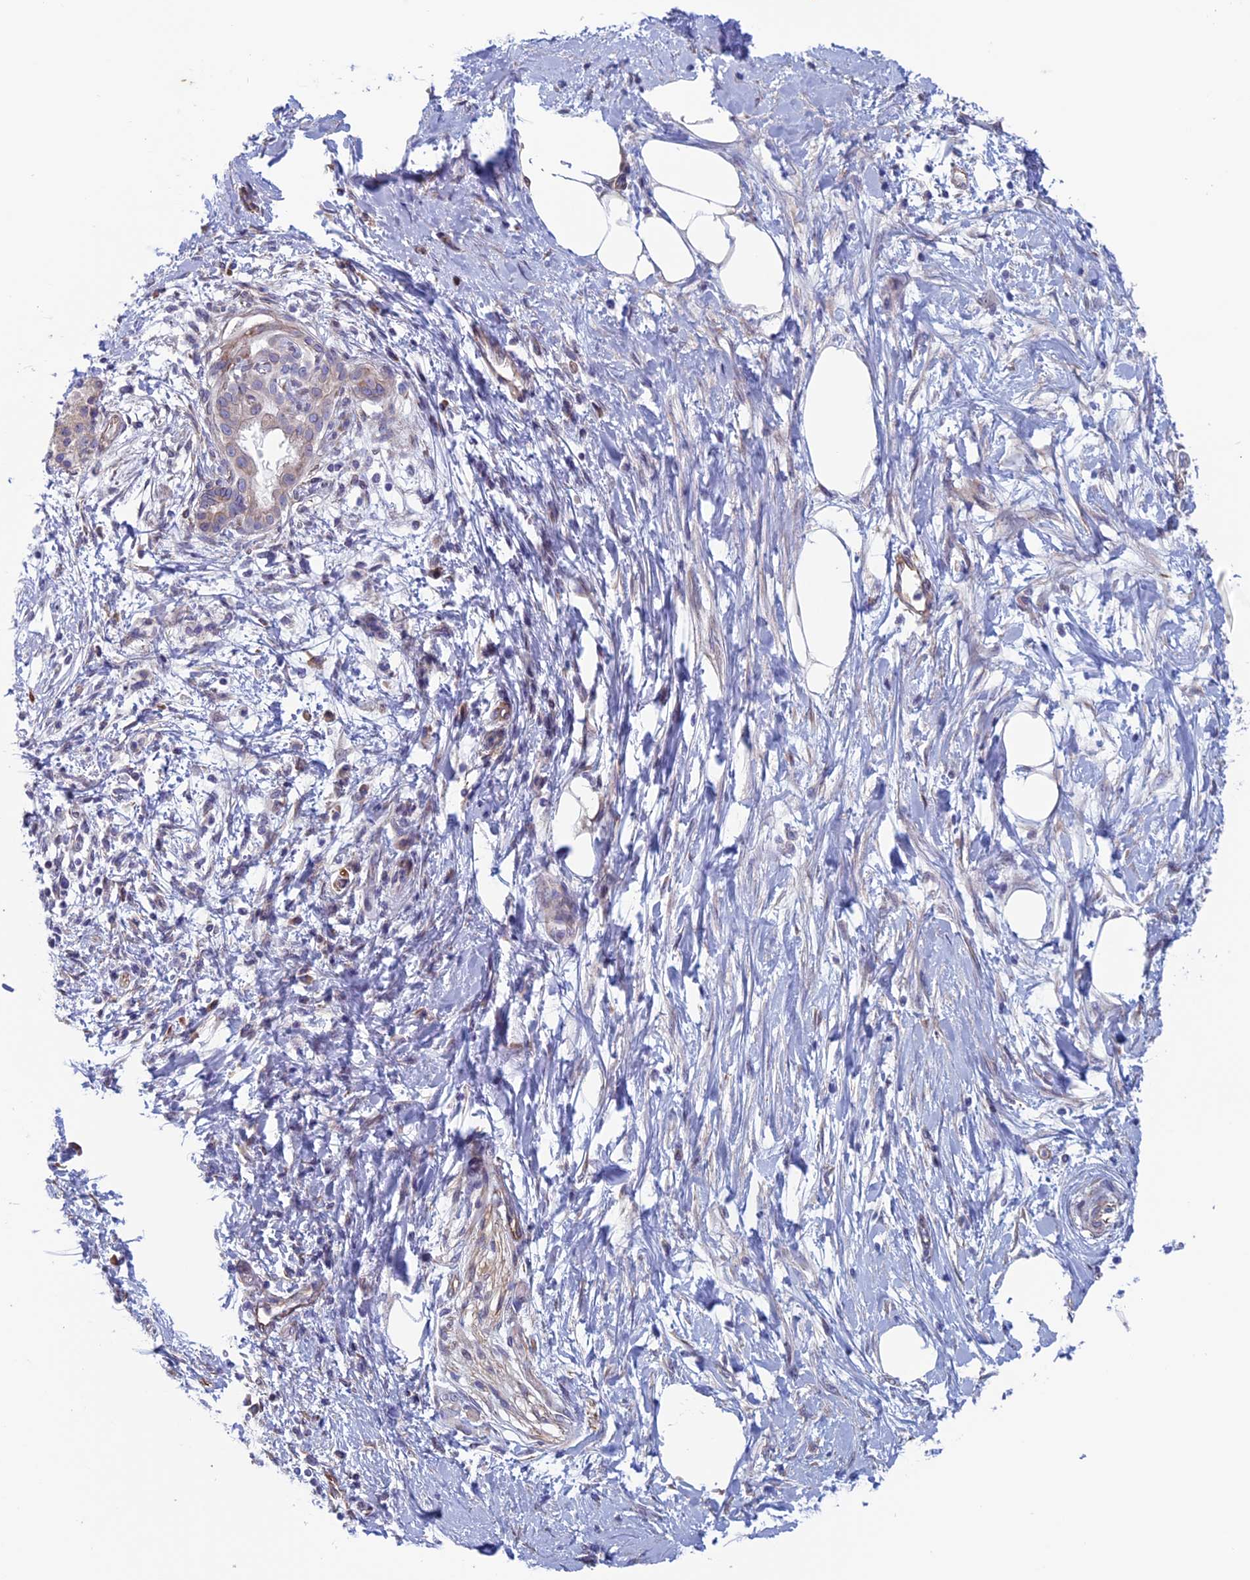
{"staining": {"intensity": "negative", "quantity": "none", "location": "none"}, "tissue": "pancreatic cancer", "cell_type": "Tumor cells", "image_type": "cancer", "snomed": [{"axis": "morphology", "description": "Adenocarcinoma, NOS"}, {"axis": "topography", "description": "Pancreas"}], "caption": "There is no significant staining in tumor cells of adenocarcinoma (pancreatic).", "gene": "BCL2L10", "patient": {"sex": "male", "age": 58}}